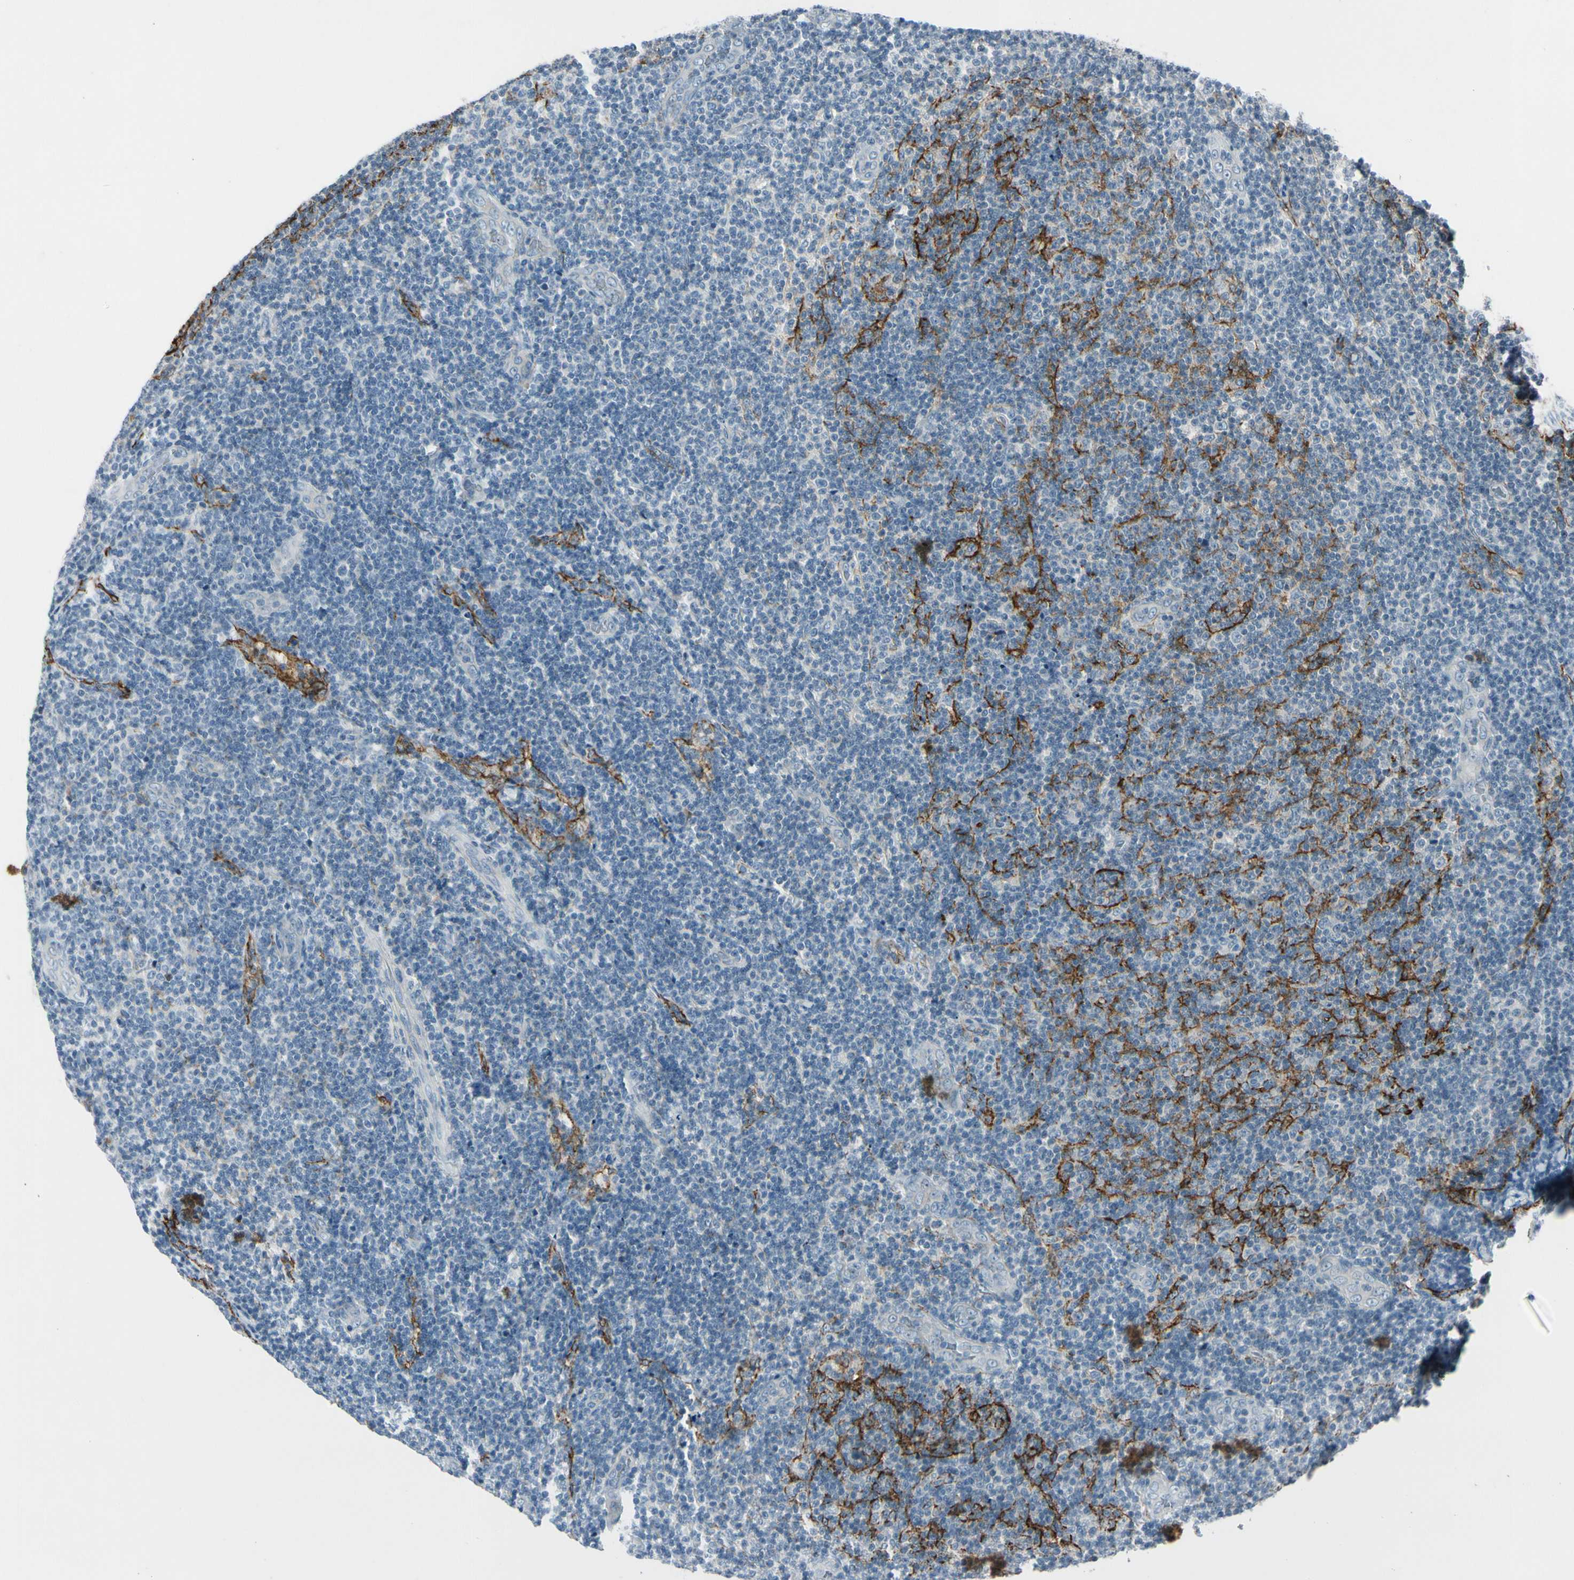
{"staining": {"intensity": "negative", "quantity": "none", "location": "none"}, "tissue": "lymphoma", "cell_type": "Tumor cells", "image_type": "cancer", "snomed": [{"axis": "morphology", "description": "Malignant lymphoma, non-Hodgkin's type, Low grade"}, {"axis": "topography", "description": "Lymph node"}], "caption": "The histopathology image exhibits no staining of tumor cells in lymphoma. The staining is performed using DAB (3,3'-diaminobenzidine) brown chromogen with nuclei counter-stained in using hematoxylin.", "gene": "PDPN", "patient": {"sex": "male", "age": 83}}